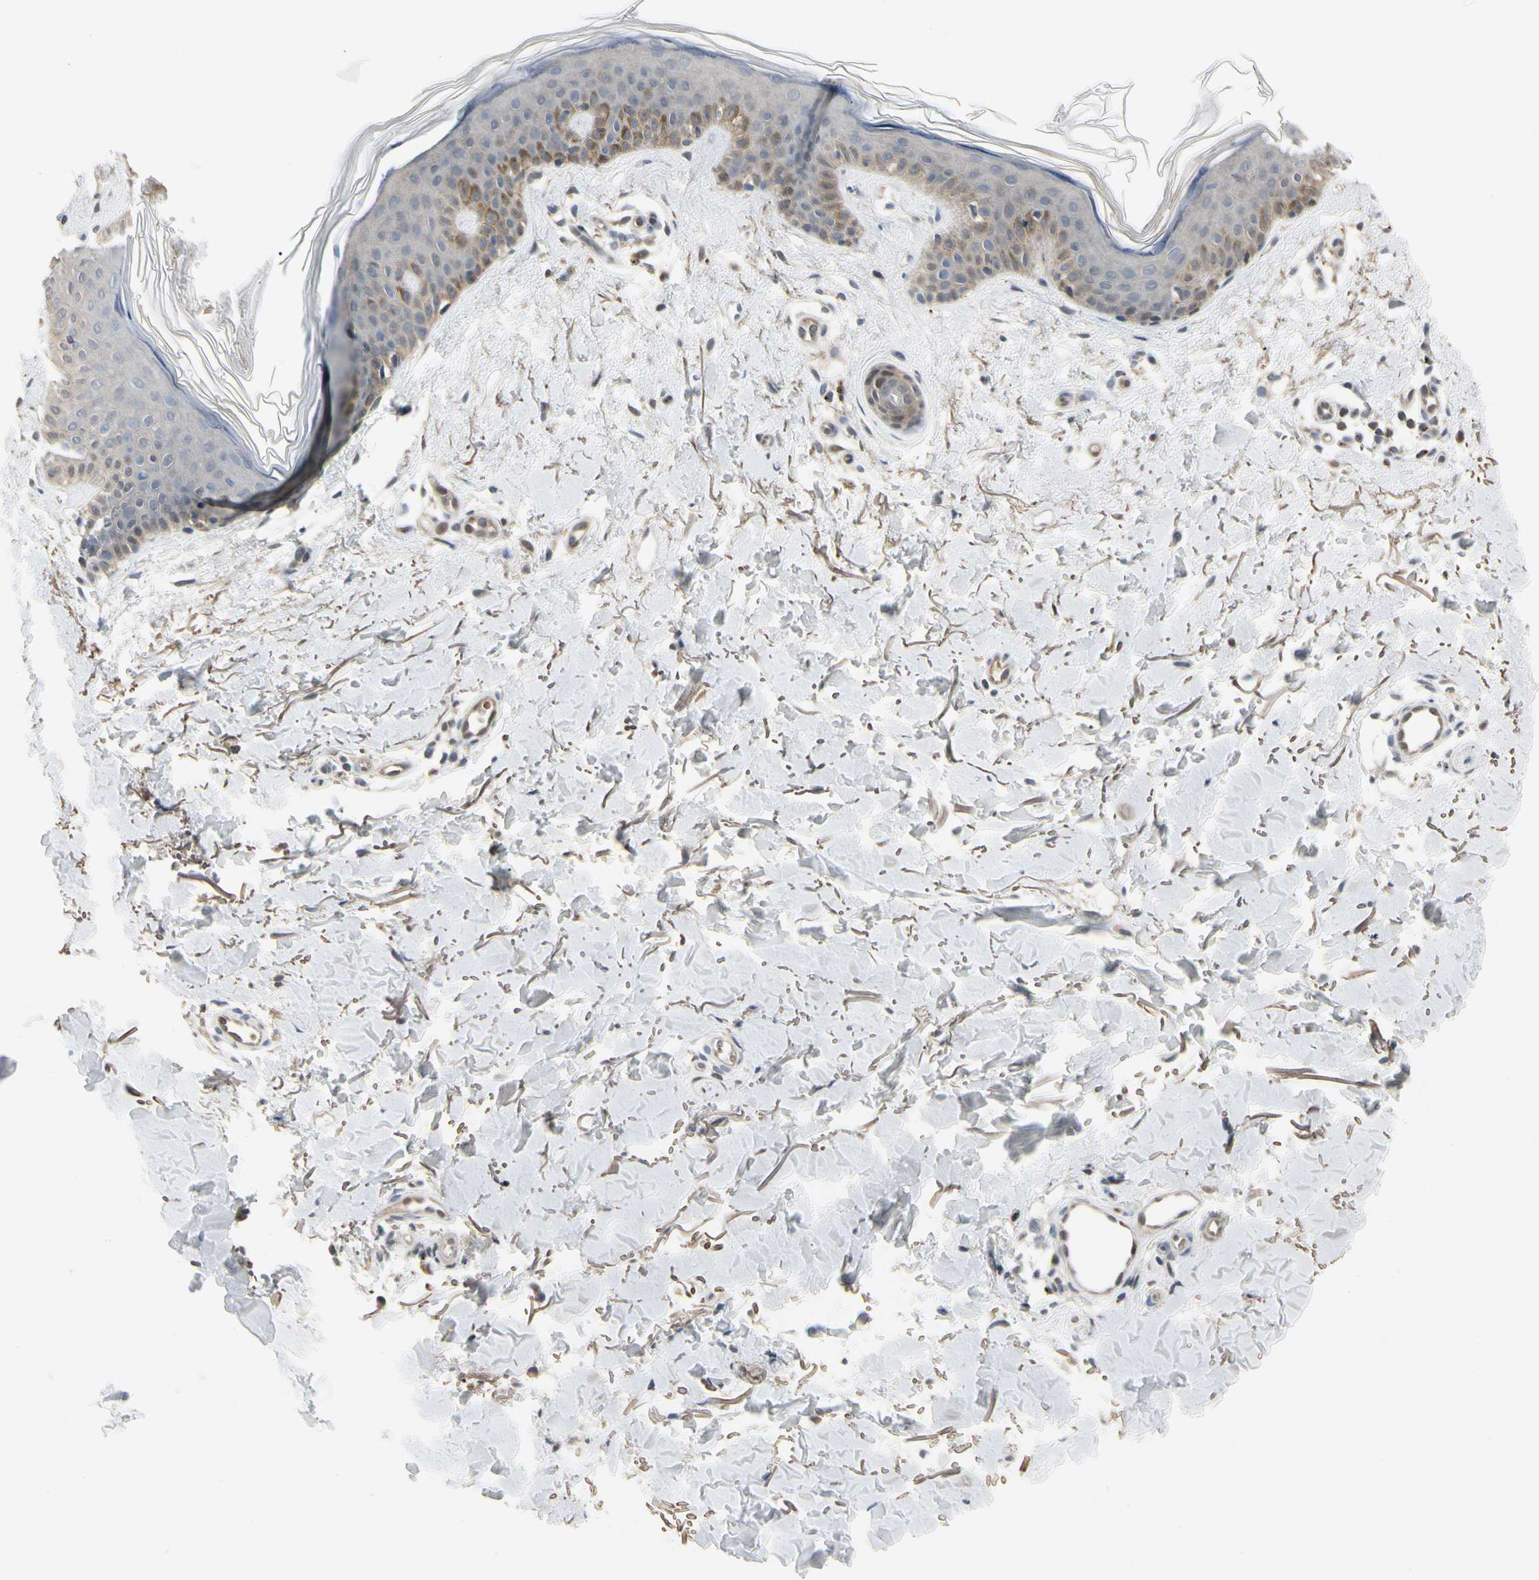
{"staining": {"intensity": "weak", "quantity": ">75%", "location": "cytoplasmic/membranous"}, "tissue": "skin", "cell_type": "Fibroblasts", "image_type": "normal", "snomed": [{"axis": "morphology", "description": "Normal tissue, NOS"}, {"axis": "topography", "description": "Skin"}], "caption": "A histopathology image showing weak cytoplasmic/membranous expression in about >75% of fibroblasts in benign skin, as visualized by brown immunohistochemical staining.", "gene": "EVC", "patient": {"sex": "female", "age": 56}}